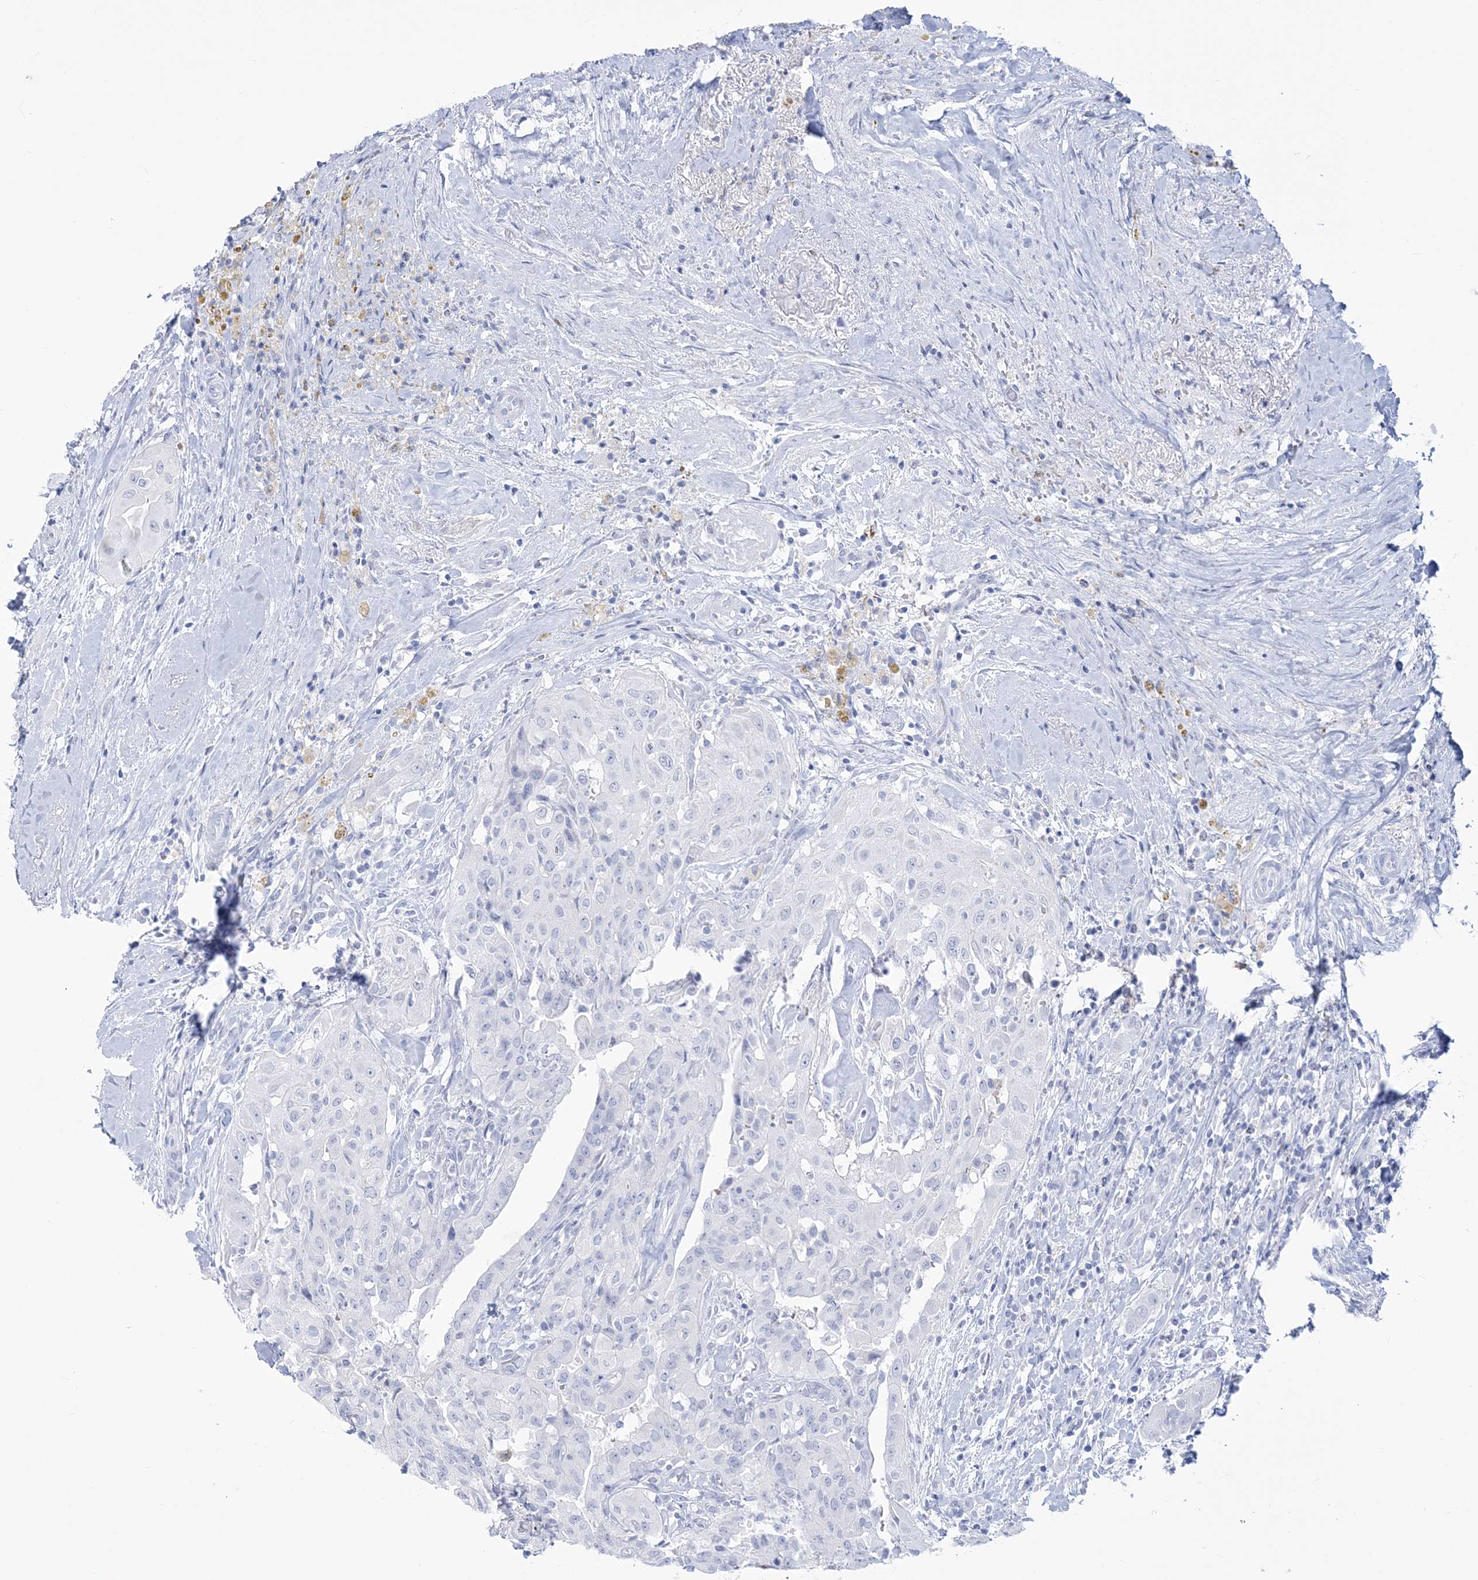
{"staining": {"intensity": "negative", "quantity": "none", "location": "none"}, "tissue": "thyroid cancer", "cell_type": "Tumor cells", "image_type": "cancer", "snomed": [{"axis": "morphology", "description": "Papillary adenocarcinoma, NOS"}, {"axis": "topography", "description": "Thyroid gland"}], "caption": "Thyroid papillary adenocarcinoma was stained to show a protein in brown. There is no significant staining in tumor cells. (Brightfield microscopy of DAB (3,3'-diaminobenzidine) immunohistochemistry (IHC) at high magnification).", "gene": "RBP2", "patient": {"sex": "female", "age": 59}}